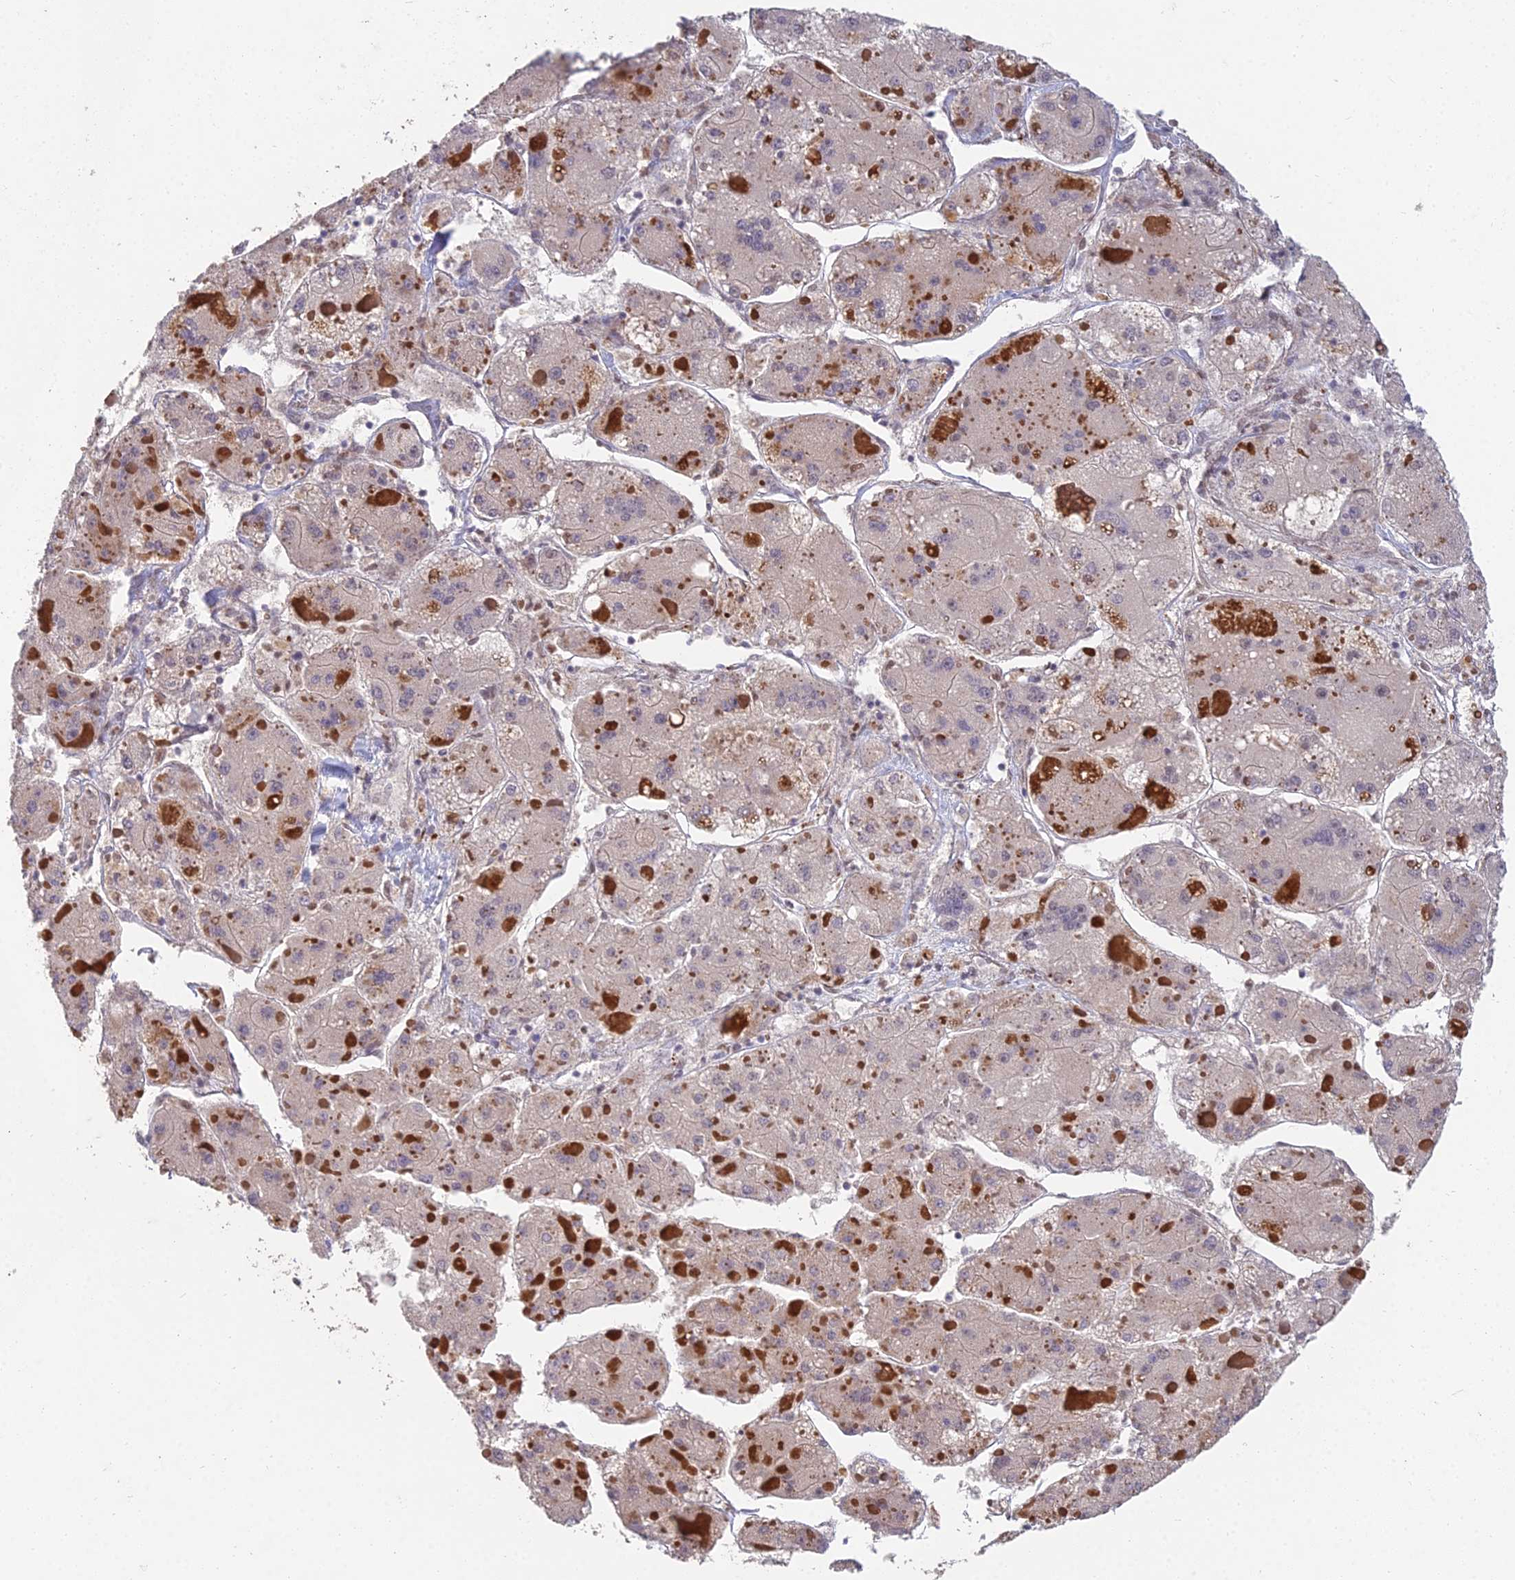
{"staining": {"intensity": "negative", "quantity": "none", "location": "none"}, "tissue": "liver cancer", "cell_type": "Tumor cells", "image_type": "cancer", "snomed": [{"axis": "morphology", "description": "Carcinoma, Hepatocellular, NOS"}, {"axis": "topography", "description": "Liver"}], "caption": "Protein analysis of liver hepatocellular carcinoma shows no significant expression in tumor cells. (Brightfield microscopy of DAB (3,3'-diaminobenzidine) immunohistochemistry (IHC) at high magnification).", "gene": "ABHD17A", "patient": {"sex": "female", "age": 73}}